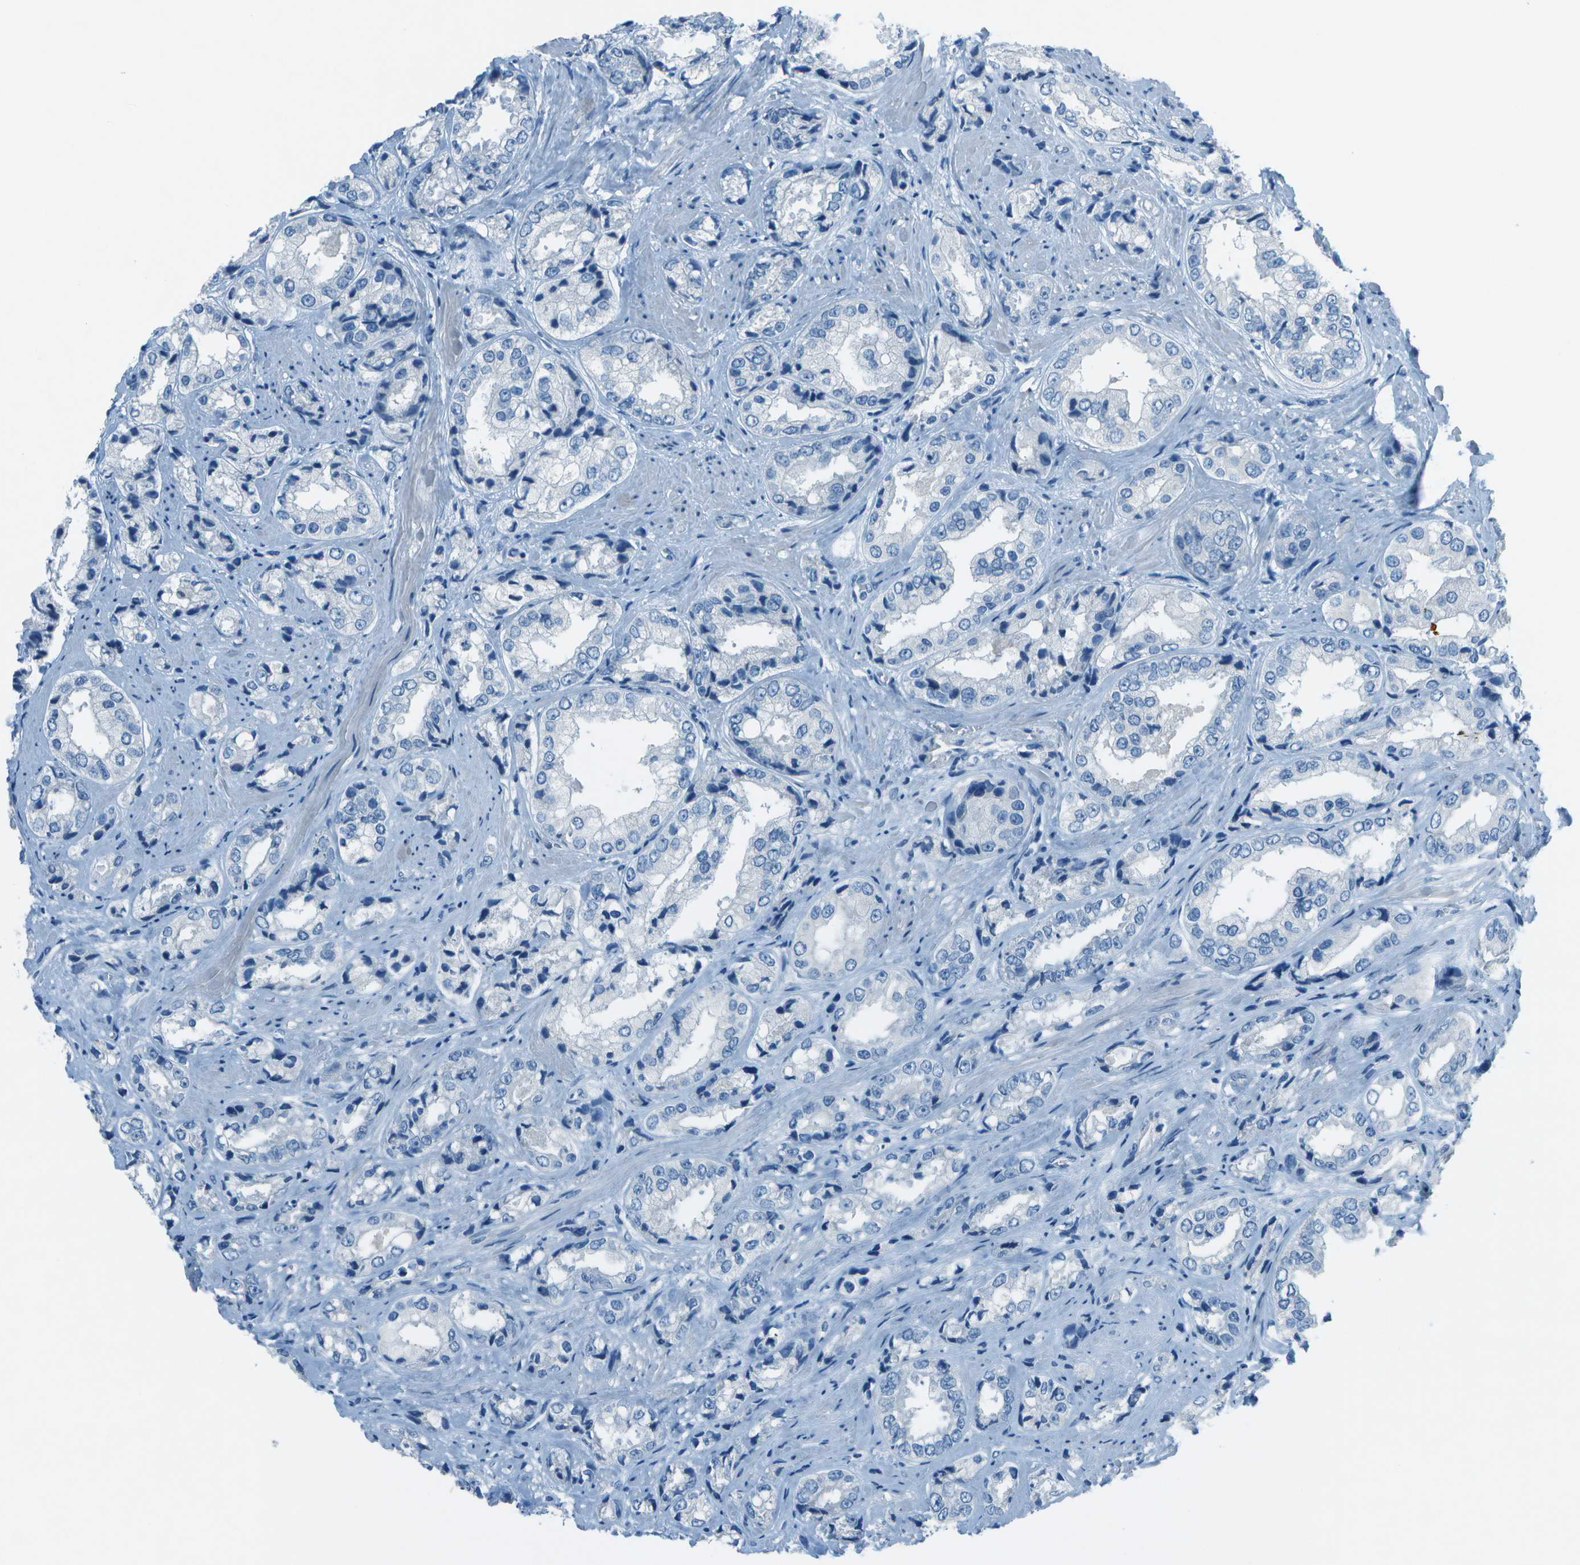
{"staining": {"intensity": "negative", "quantity": "none", "location": "none"}, "tissue": "prostate cancer", "cell_type": "Tumor cells", "image_type": "cancer", "snomed": [{"axis": "morphology", "description": "Adenocarcinoma, High grade"}, {"axis": "topography", "description": "Prostate"}], "caption": "This micrograph is of prostate high-grade adenocarcinoma stained with IHC to label a protein in brown with the nuclei are counter-stained blue. There is no expression in tumor cells.", "gene": "FGF1", "patient": {"sex": "male", "age": 61}}